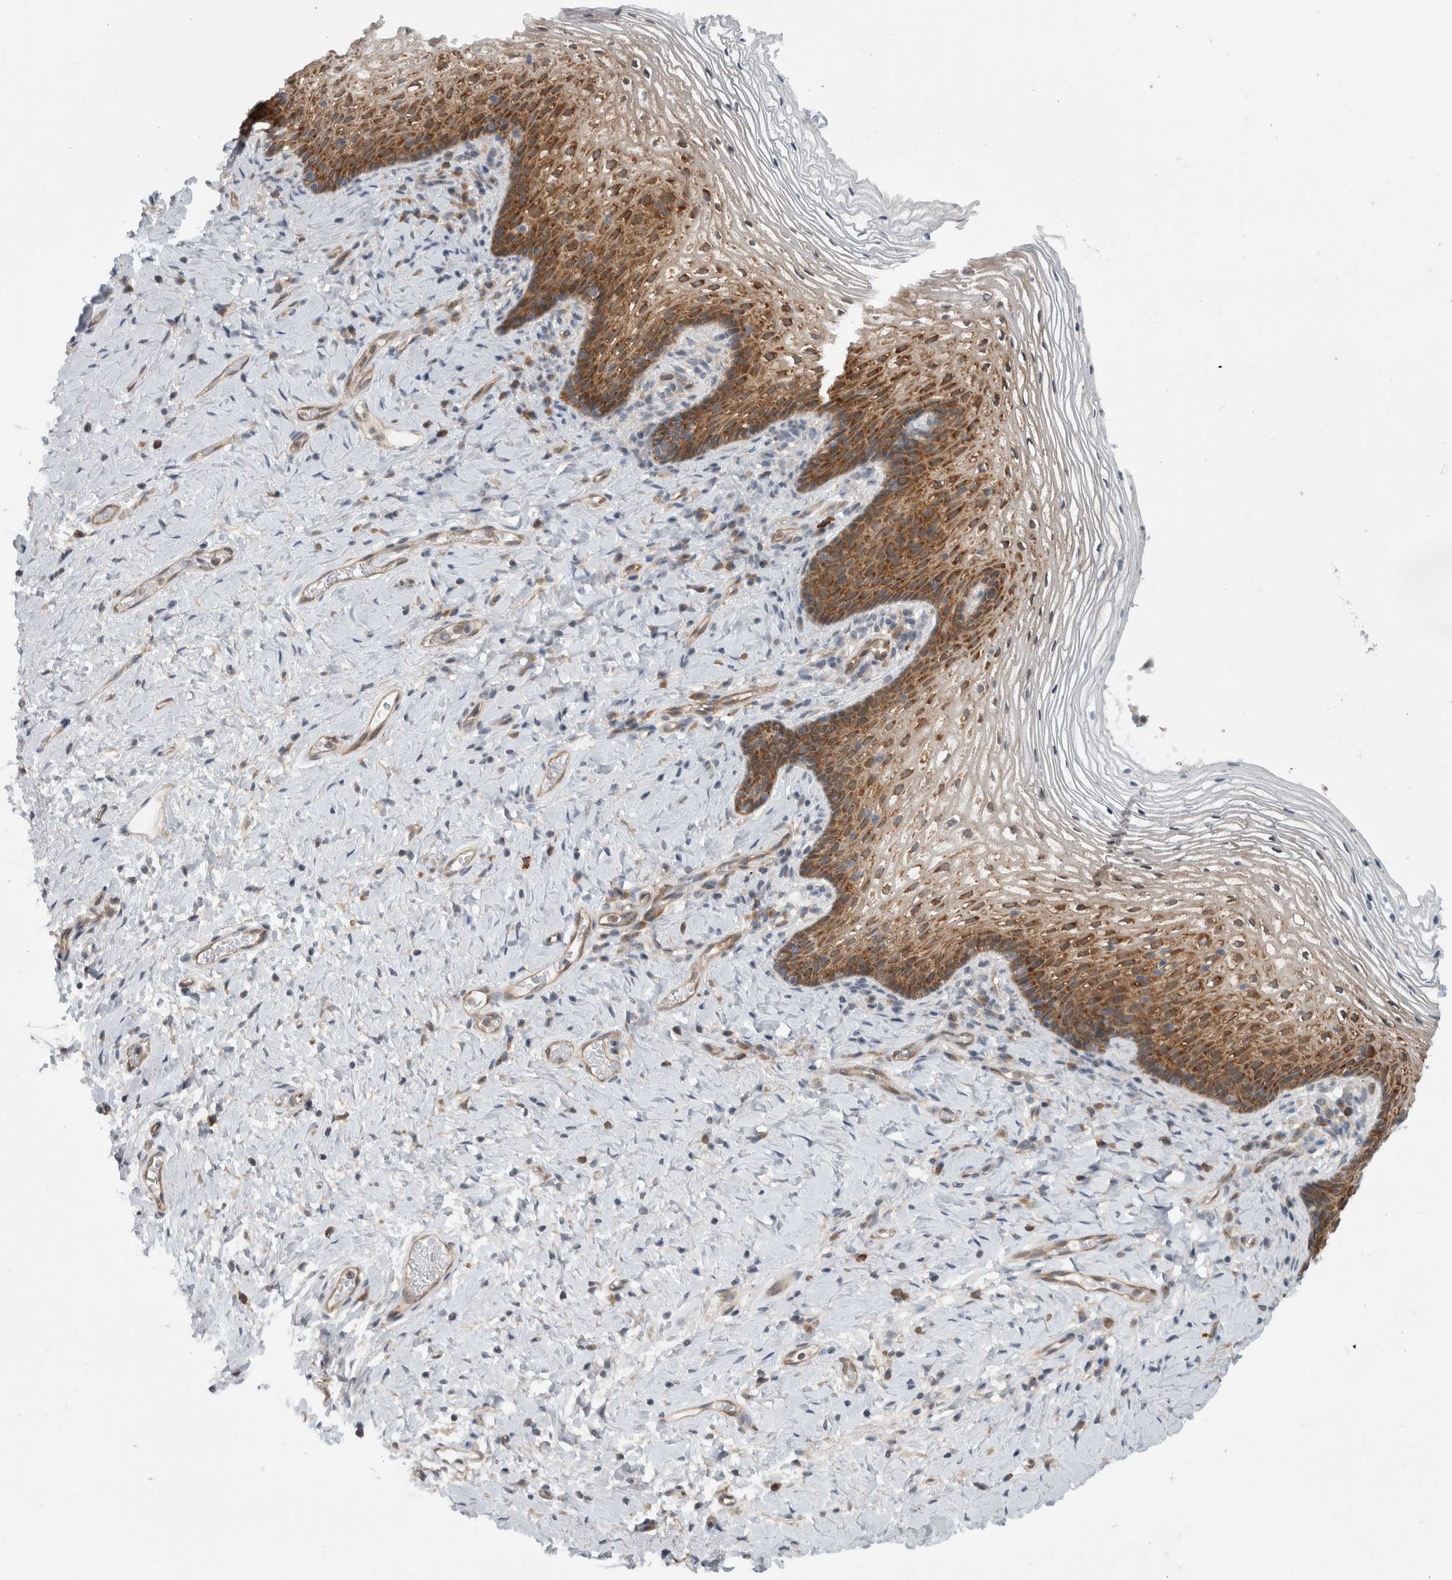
{"staining": {"intensity": "moderate", "quantity": "25%-75%", "location": "cytoplasmic/membranous"}, "tissue": "vagina", "cell_type": "Squamous epithelial cells", "image_type": "normal", "snomed": [{"axis": "morphology", "description": "Normal tissue, NOS"}, {"axis": "topography", "description": "Vagina"}], "caption": "An immunohistochemistry (IHC) micrograph of benign tissue is shown. Protein staining in brown labels moderate cytoplasmic/membranous positivity in vagina within squamous epithelial cells. The staining was performed using DAB (3,3'-diaminobenzidine) to visualize the protein expression in brown, while the nuclei were stained in blue with hematoxylin (Magnification: 20x).", "gene": "CCDC43", "patient": {"sex": "female", "age": 60}}